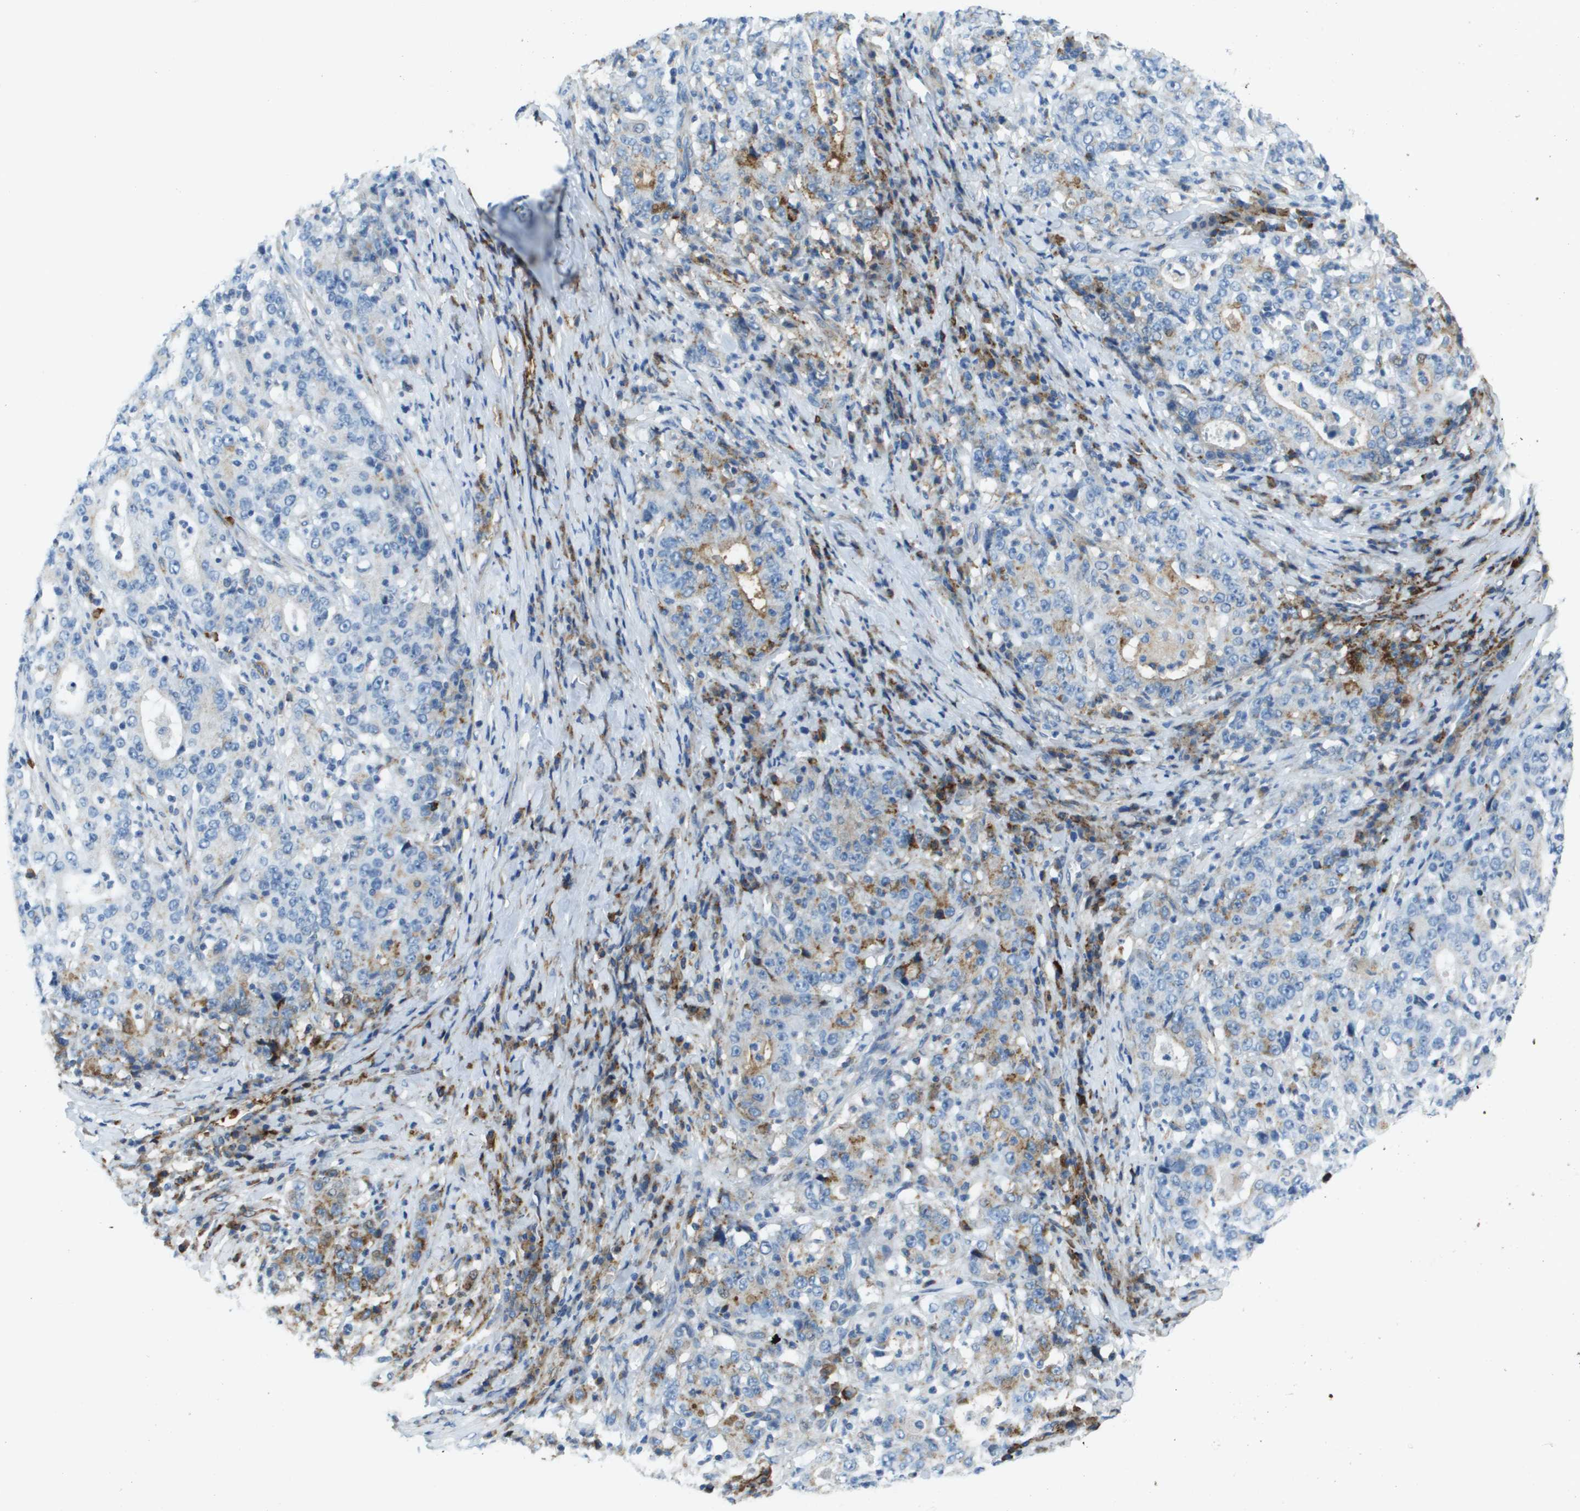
{"staining": {"intensity": "weak", "quantity": "<25%", "location": "cytoplasmic/membranous"}, "tissue": "stomach cancer", "cell_type": "Tumor cells", "image_type": "cancer", "snomed": [{"axis": "morphology", "description": "Normal tissue, NOS"}, {"axis": "morphology", "description": "Adenocarcinoma, NOS"}, {"axis": "topography", "description": "Stomach, upper"}, {"axis": "topography", "description": "Stomach"}], "caption": "Photomicrograph shows no protein staining in tumor cells of stomach cancer tissue.", "gene": "SDC1", "patient": {"sex": "male", "age": 59}}